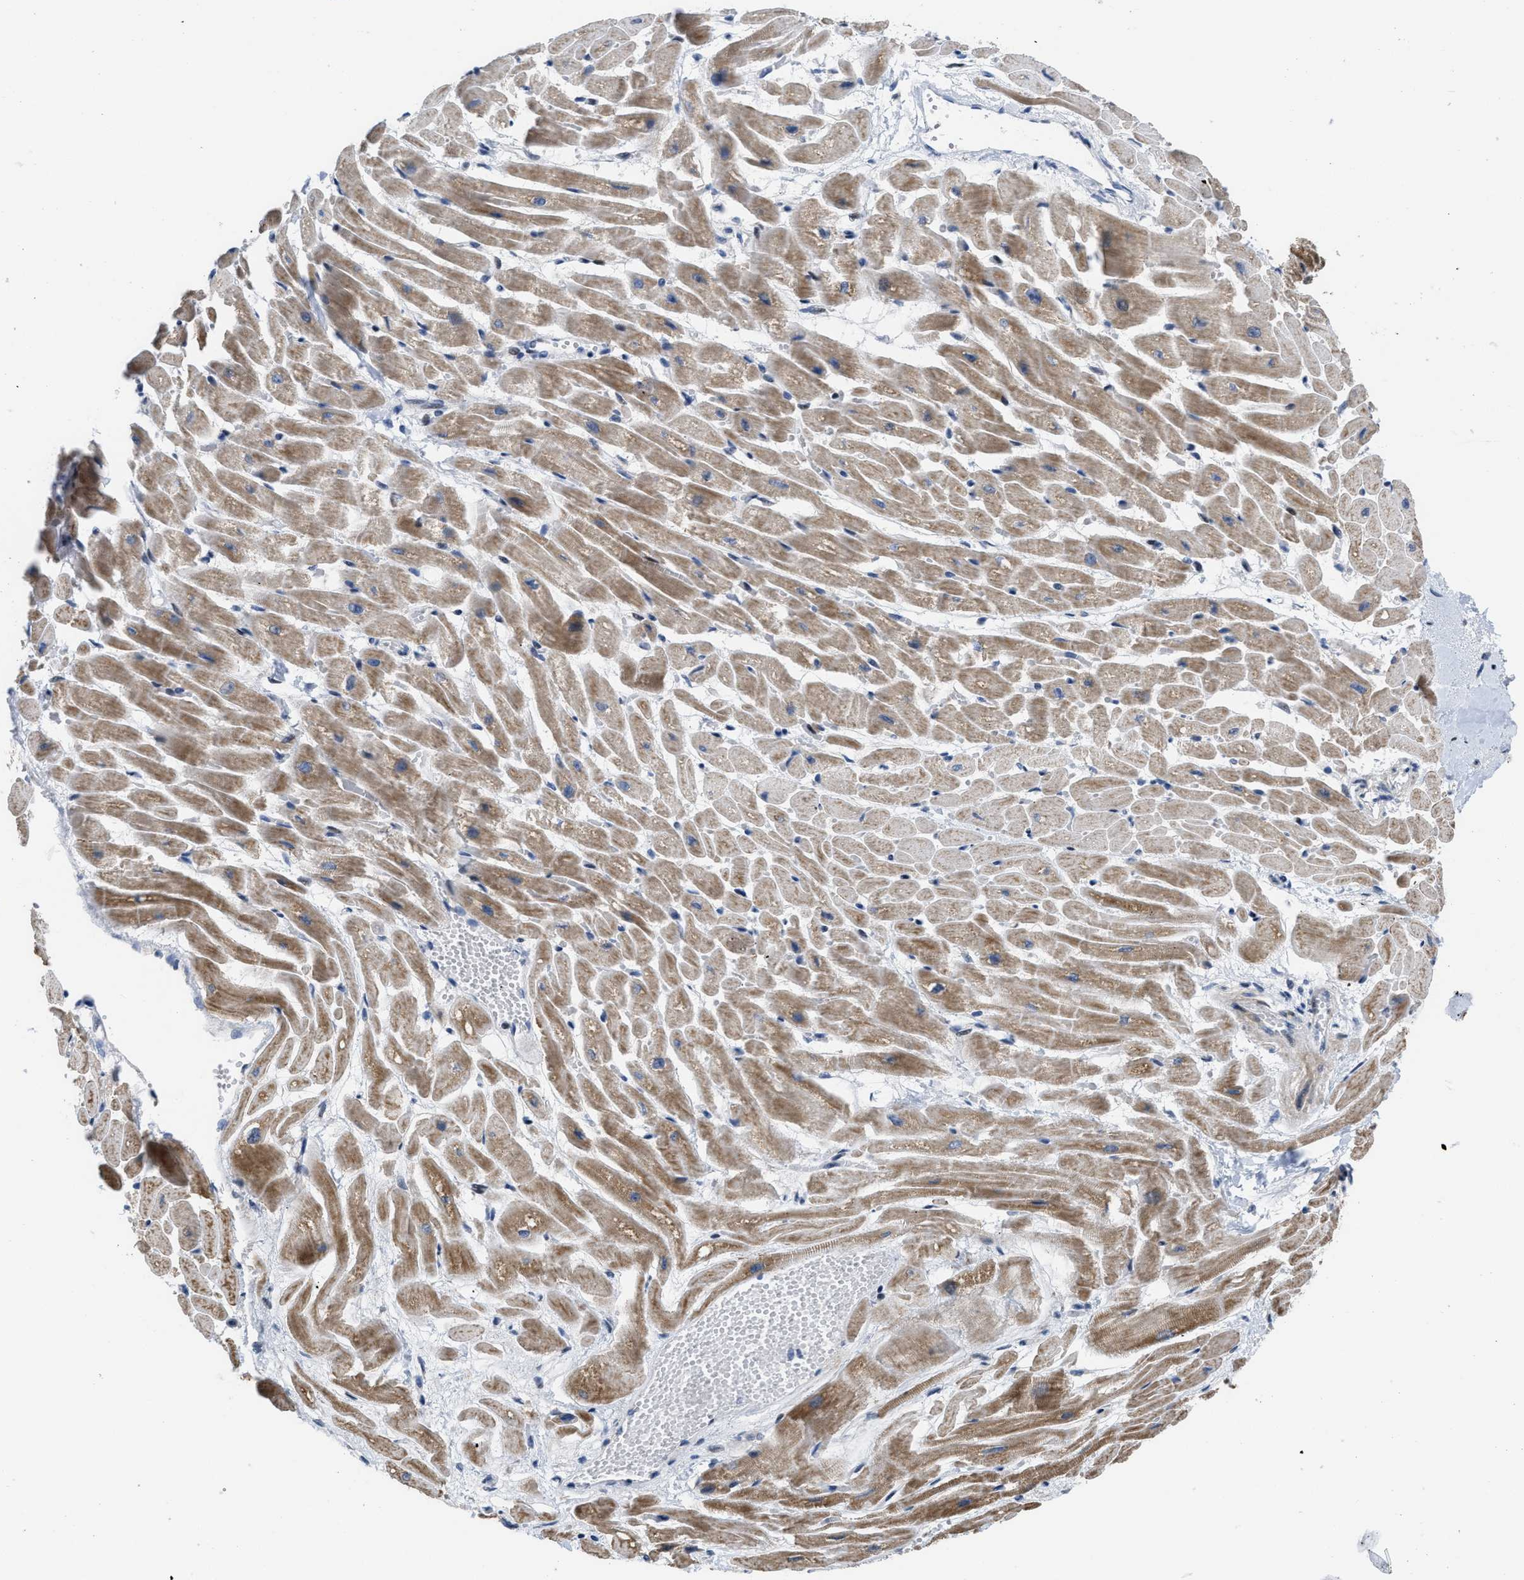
{"staining": {"intensity": "moderate", "quantity": ">75%", "location": "cytoplasmic/membranous"}, "tissue": "heart muscle", "cell_type": "Cardiomyocytes", "image_type": "normal", "snomed": [{"axis": "morphology", "description": "Normal tissue, NOS"}, {"axis": "topography", "description": "Heart"}], "caption": "Immunohistochemical staining of unremarkable human heart muscle exhibits moderate cytoplasmic/membranous protein positivity in approximately >75% of cardiomyocytes.", "gene": "SETDB1", "patient": {"sex": "male", "age": 45}}